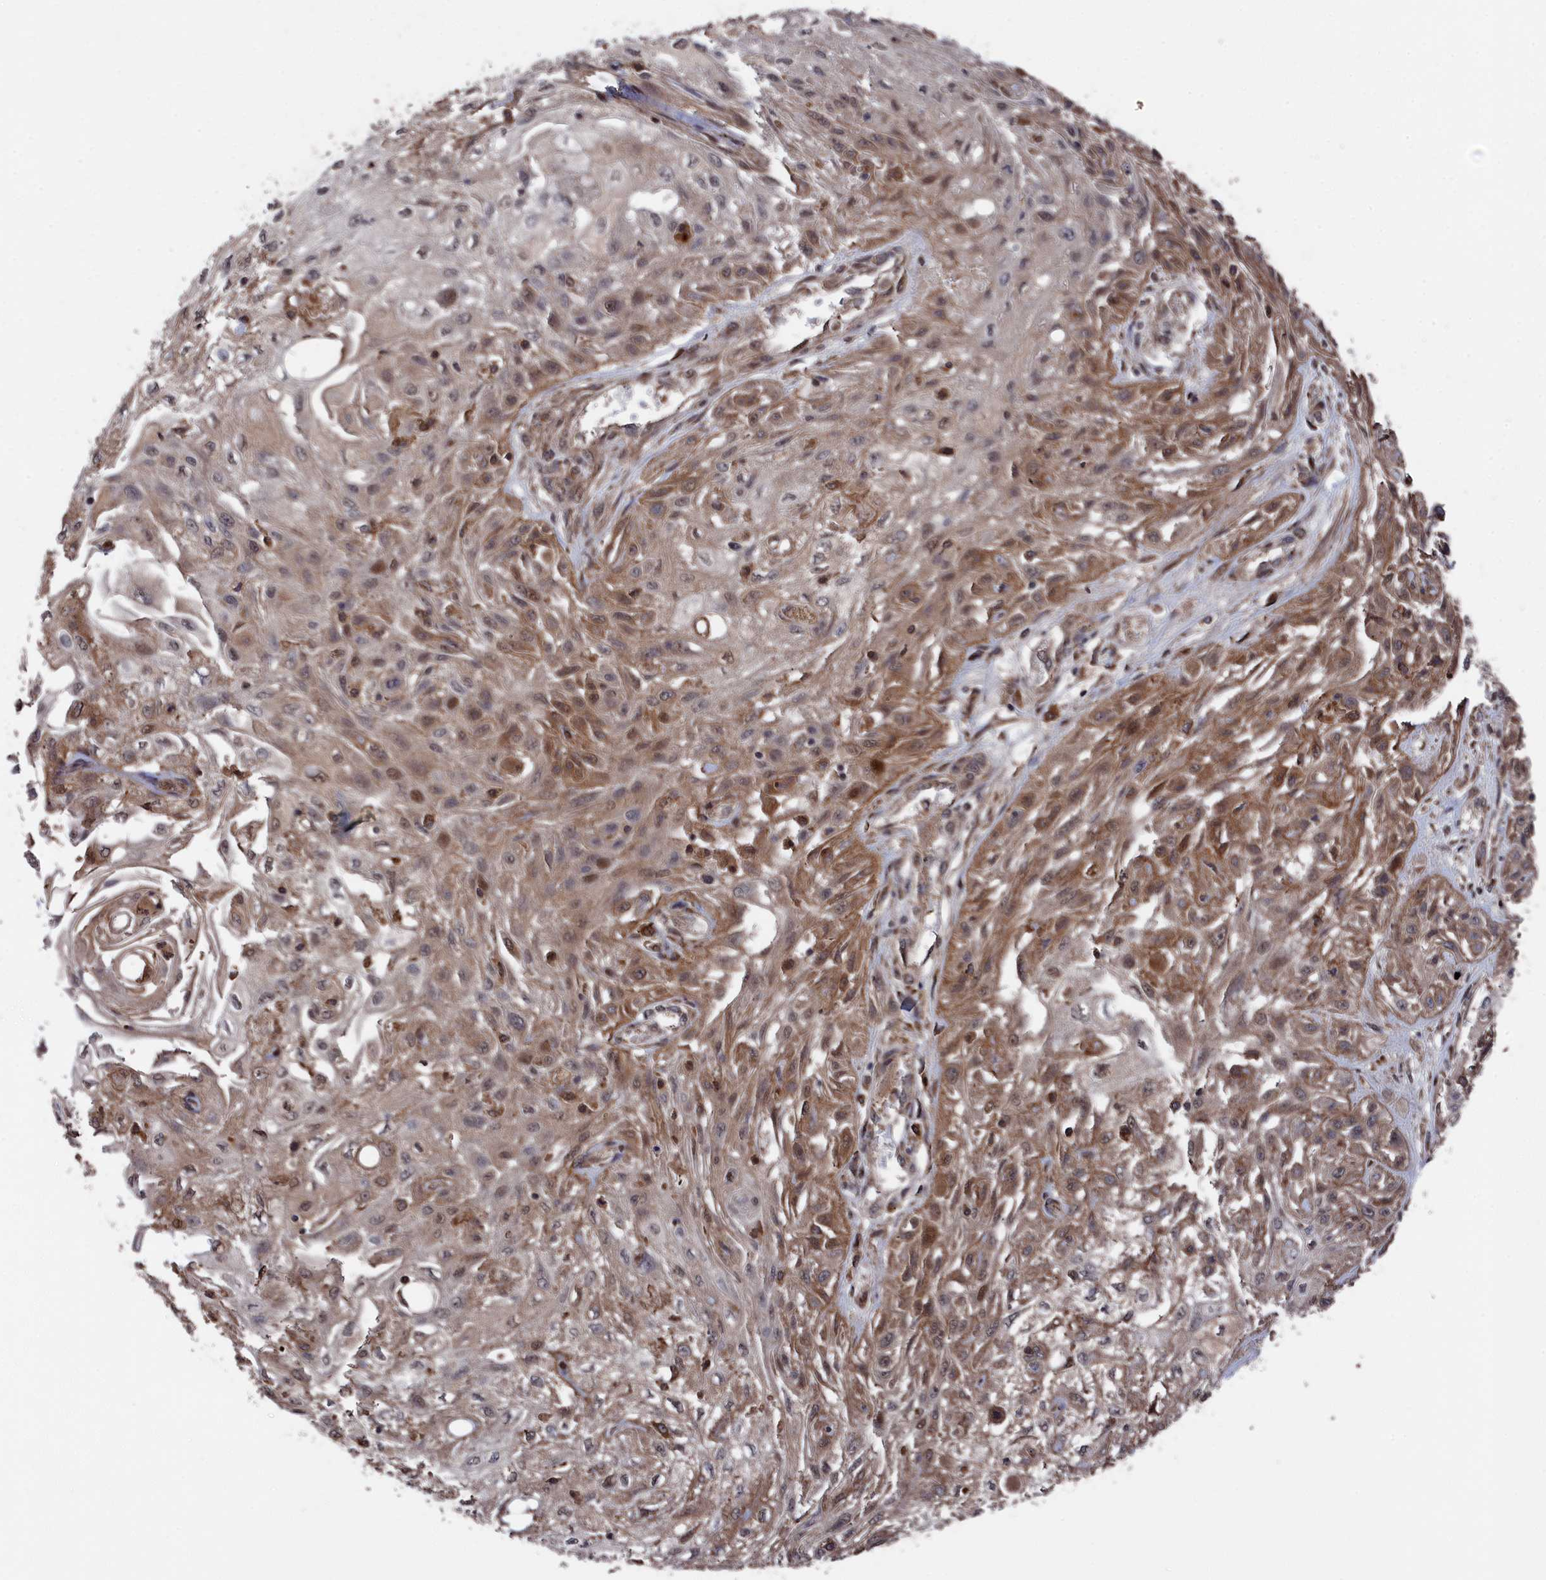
{"staining": {"intensity": "moderate", "quantity": ">75%", "location": "cytoplasmic/membranous,nuclear"}, "tissue": "skin cancer", "cell_type": "Tumor cells", "image_type": "cancer", "snomed": [{"axis": "morphology", "description": "Squamous cell carcinoma, NOS"}, {"axis": "morphology", "description": "Squamous cell carcinoma, metastatic, NOS"}, {"axis": "topography", "description": "Skin"}, {"axis": "topography", "description": "Lymph node"}], "caption": "Protein expression analysis of human skin cancer (squamous cell carcinoma) reveals moderate cytoplasmic/membranous and nuclear expression in about >75% of tumor cells. The staining was performed using DAB to visualize the protein expression in brown, while the nuclei were stained in blue with hematoxylin (Magnification: 20x).", "gene": "CEACAM21", "patient": {"sex": "male", "age": 75}}